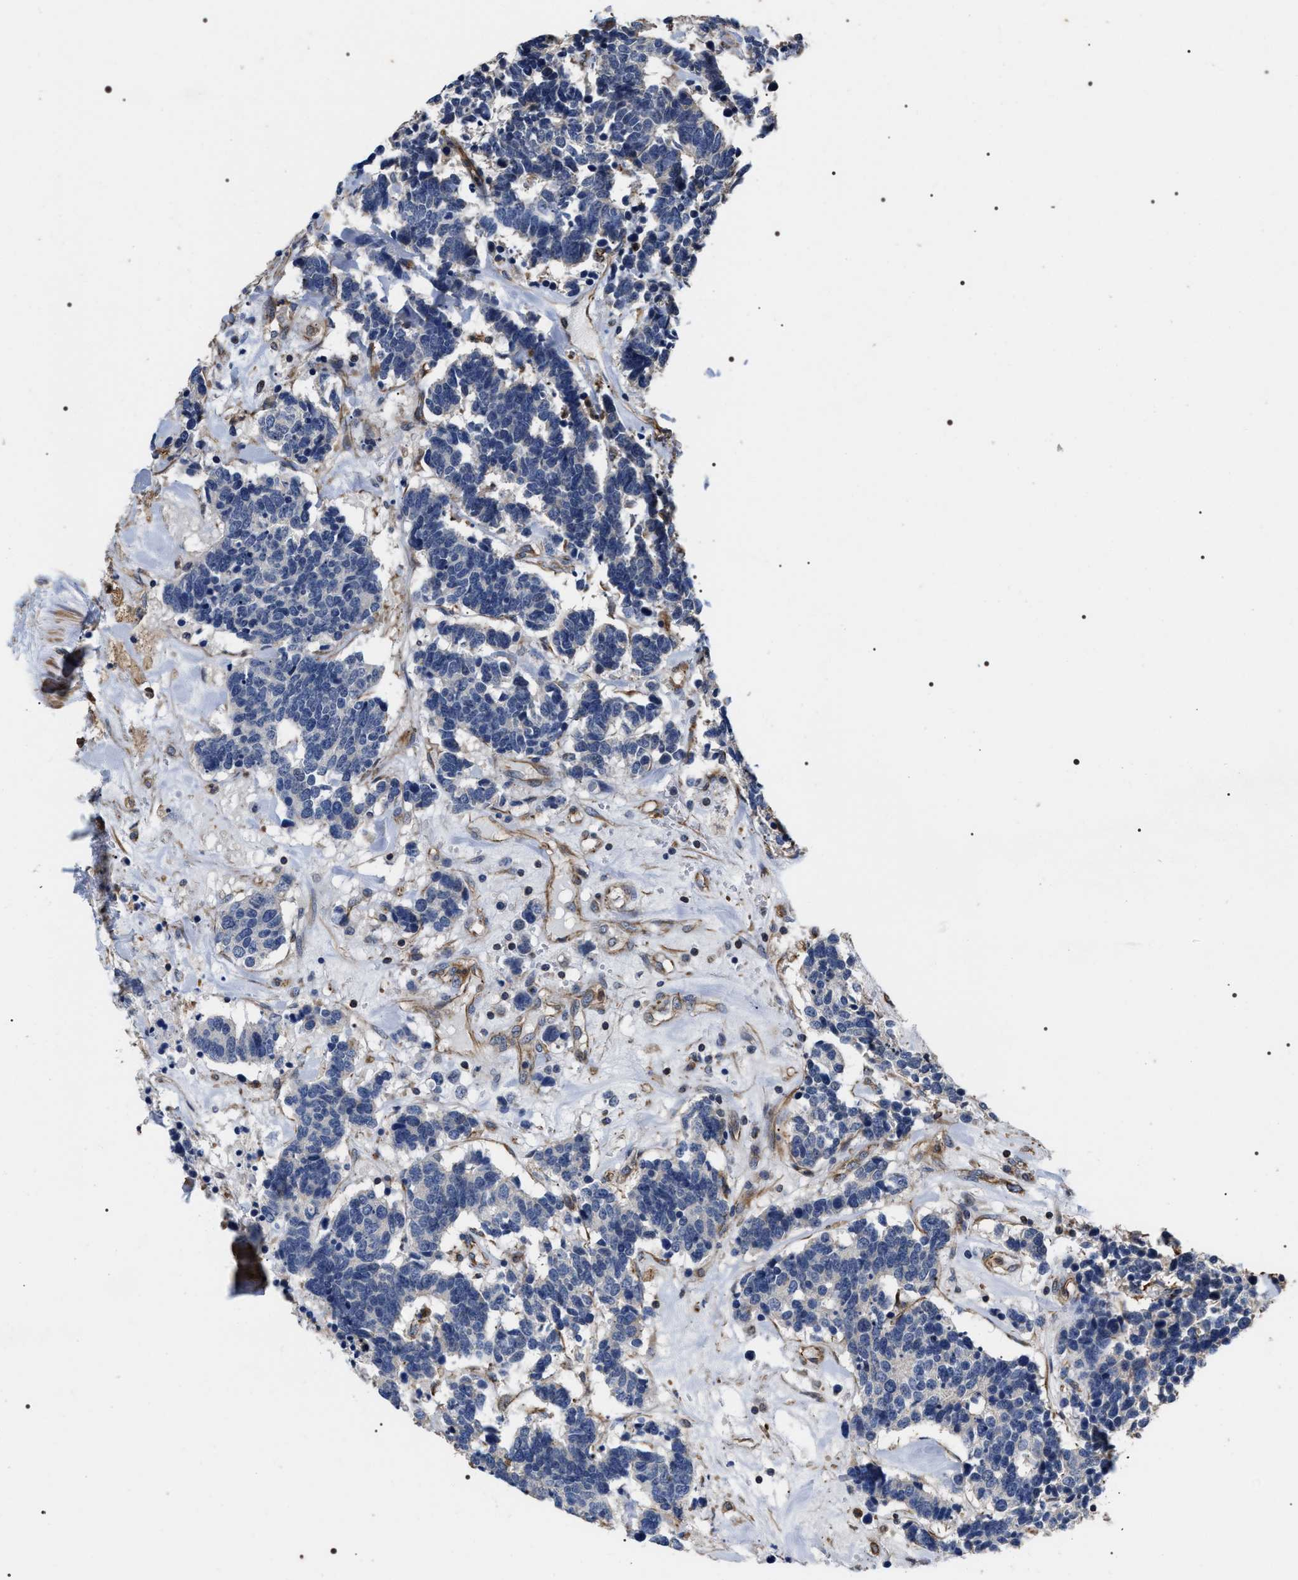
{"staining": {"intensity": "negative", "quantity": "none", "location": "none"}, "tissue": "carcinoid", "cell_type": "Tumor cells", "image_type": "cancer", "snomed": [{"axis": "morphology", "description": "Carcinoma, NOS"}, {"axis": "morphology", "description": "Carcinoid, malignant, NOS"}, {"axis": "topography", "description": "Urinary bladder"}], "caption": "Immunohistochemistry micrograph of neoplastic tissue: human malignant carcinoid stained with DAB (3,3'-diaminobenzidine) exhibits no significant protein positivity in tumor cells.", "gene": "TSPAN33", "patient": {"sex": "male", "age": 57}}